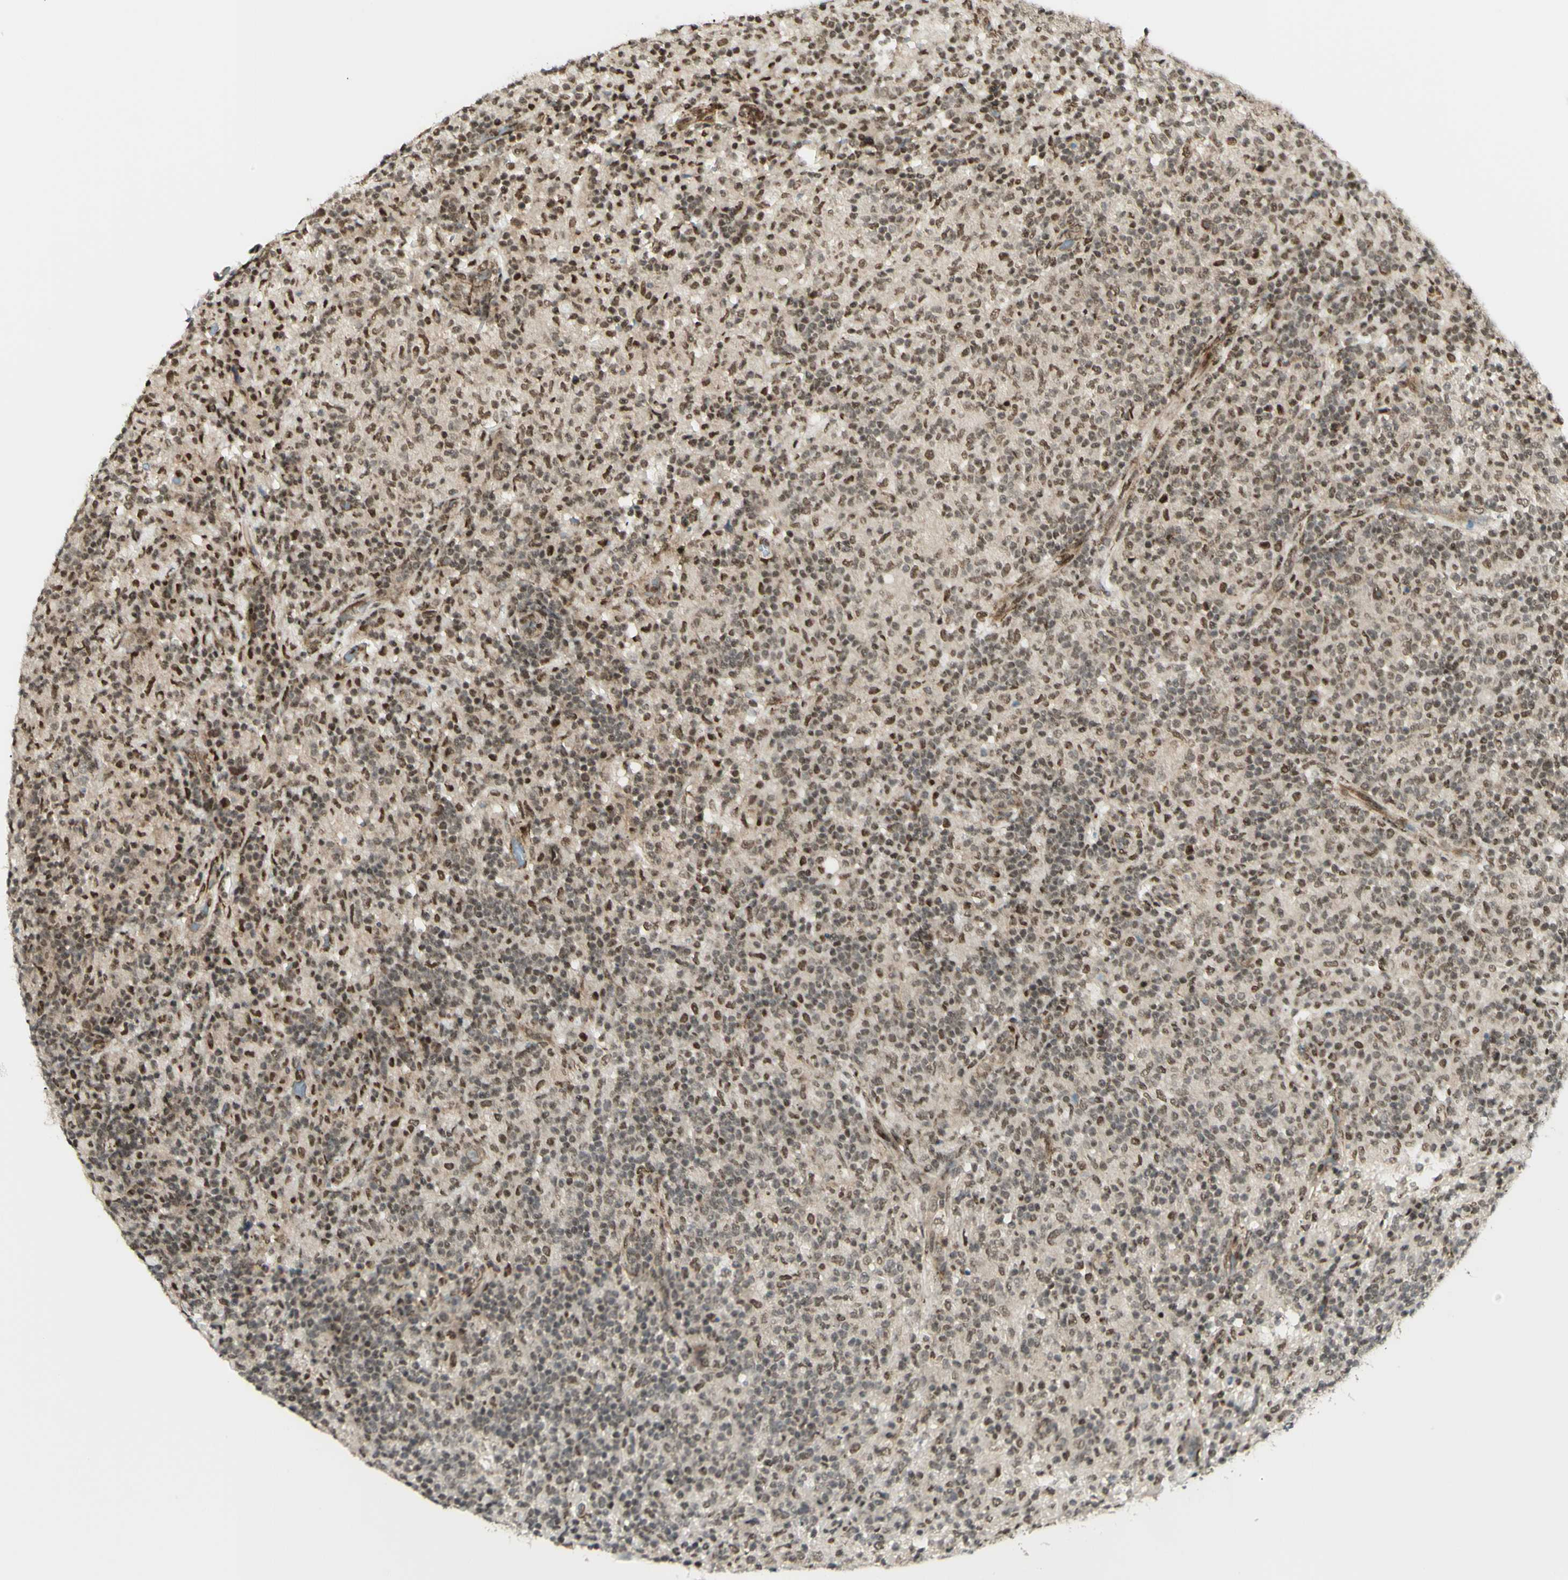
{"staining": {"intensity": "moderate", "quantity": ">75%", "location": "nuclear"}, "tissue": "lymphoma", "cell_type": "Tumor cells", "image_type": "cancer", "snomed": [{"axis": "morphology", "description": "Hodgkin's disease, NOS"}, {"axis": "topography", "description": "Lymph node"}], "caption": "Immunohistochemistry of human Hodgkin's disease exhibits medium levels of moderate nuclear positivity in about >75% of tumor cells. (brown staining indicates protein expression, while blue staining denotes nuclei).", "gene": "ZMYM6", "patient": {"sex": "male", "age": 70}}